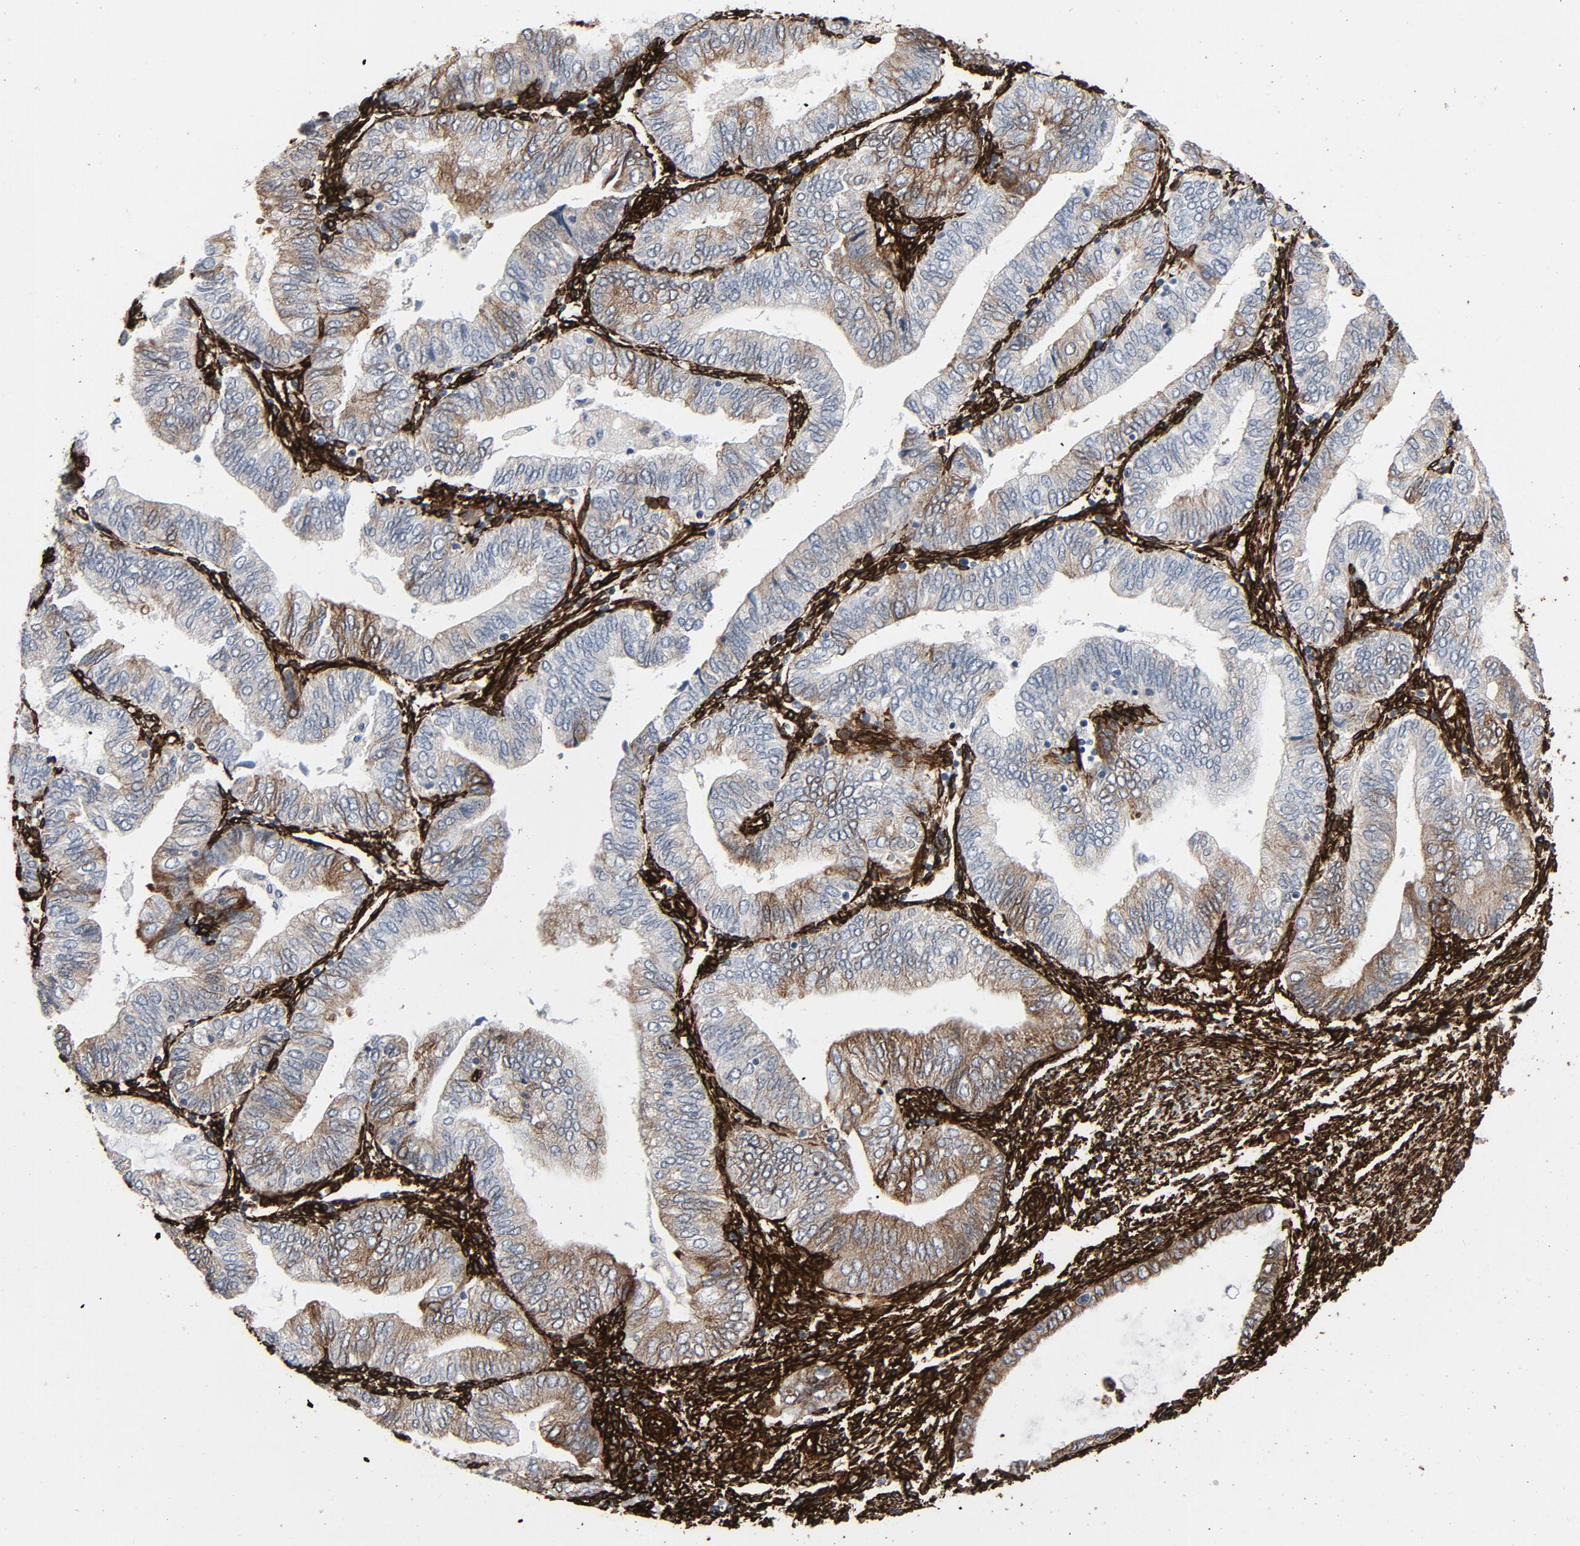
{"staining": {"intensity": "weak", "quantity": "25%-75%", "location": "cytoplasmic/membranous"}, "tissue": "endometrial cancer", "cell_type": "Tumor cells", "image_type": "cancer", "snomed": [{"axis": "morphology", "description": "Adenocarcinoma, NOS"}, {"axis": "topography", "description": "Endometrium"}], "caption": "This photomicrograph demonstrates immunohistochemistry (IHC) staining of endometrial cancer (adenocarcinoma), with low weak cytoplasmic/membranous positivity in about 25%-75% of tumor cells.", "gene": "SERPINH1", "patient": {"sex": "female", "age": 67}}